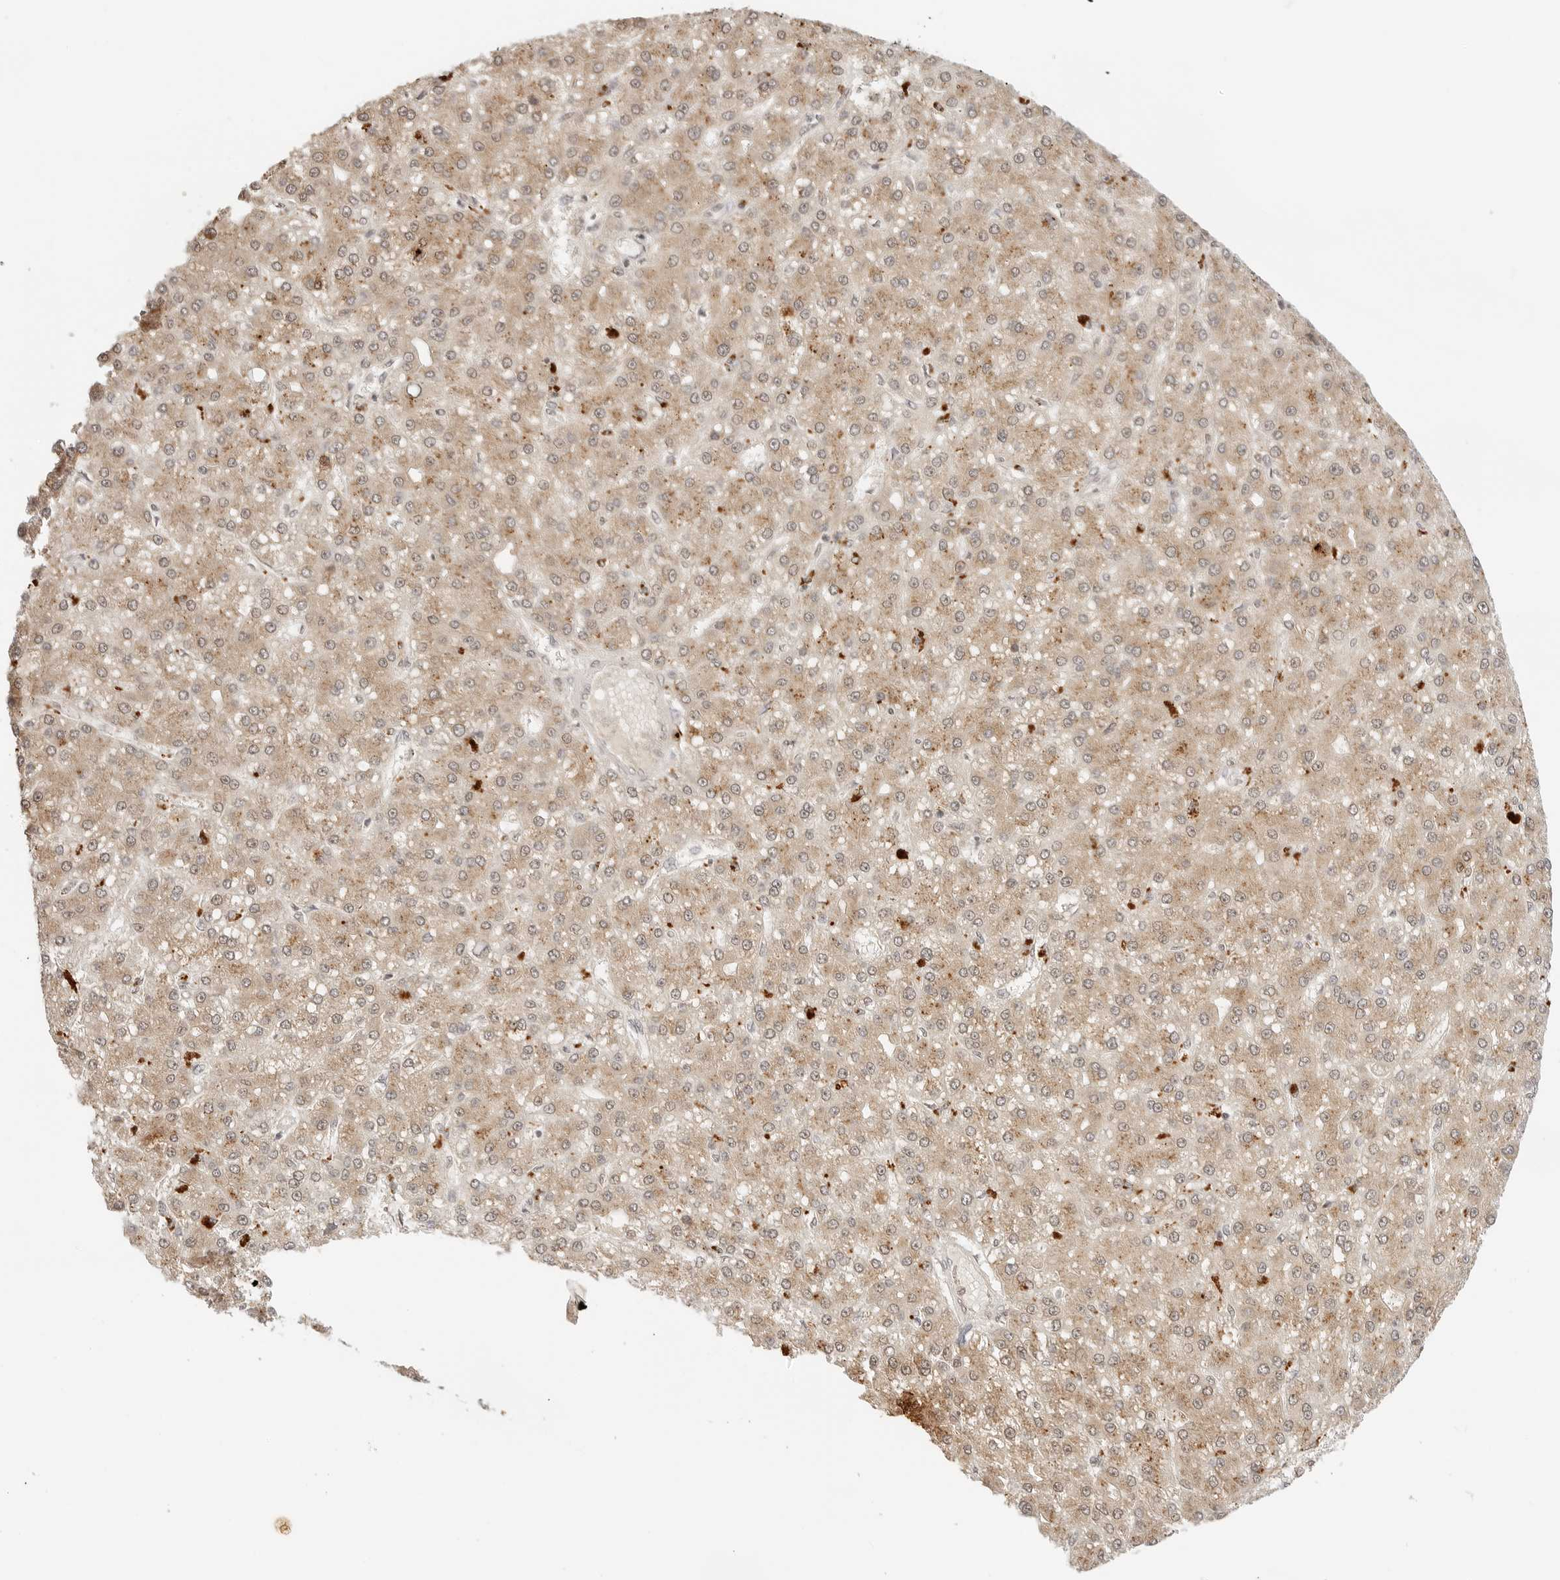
{"staining": {"intensity": "moderate", "quantity": "25%-75%", "location": "cytoplasmic/membranous"}, "tissue": "liver cancer", "cell_type": "Tumor cells", "image_type": "cancer", "snomed": [{"axis": "morphology", "description": "Carcinoma, Hepatocellular, NOS"}, {"axis": "topography", "description": "Liver"}], "caption": "Protein expression analysis of human liver cancer reveals moderate cytoplasmic/membranous staining in approximately 25%-75% of tumor cells. (brown staining indicates protein expression, while blue staining denotes nuclei).", "gene": "GPR34", "patient": {"sex": "male", "age": 67}}